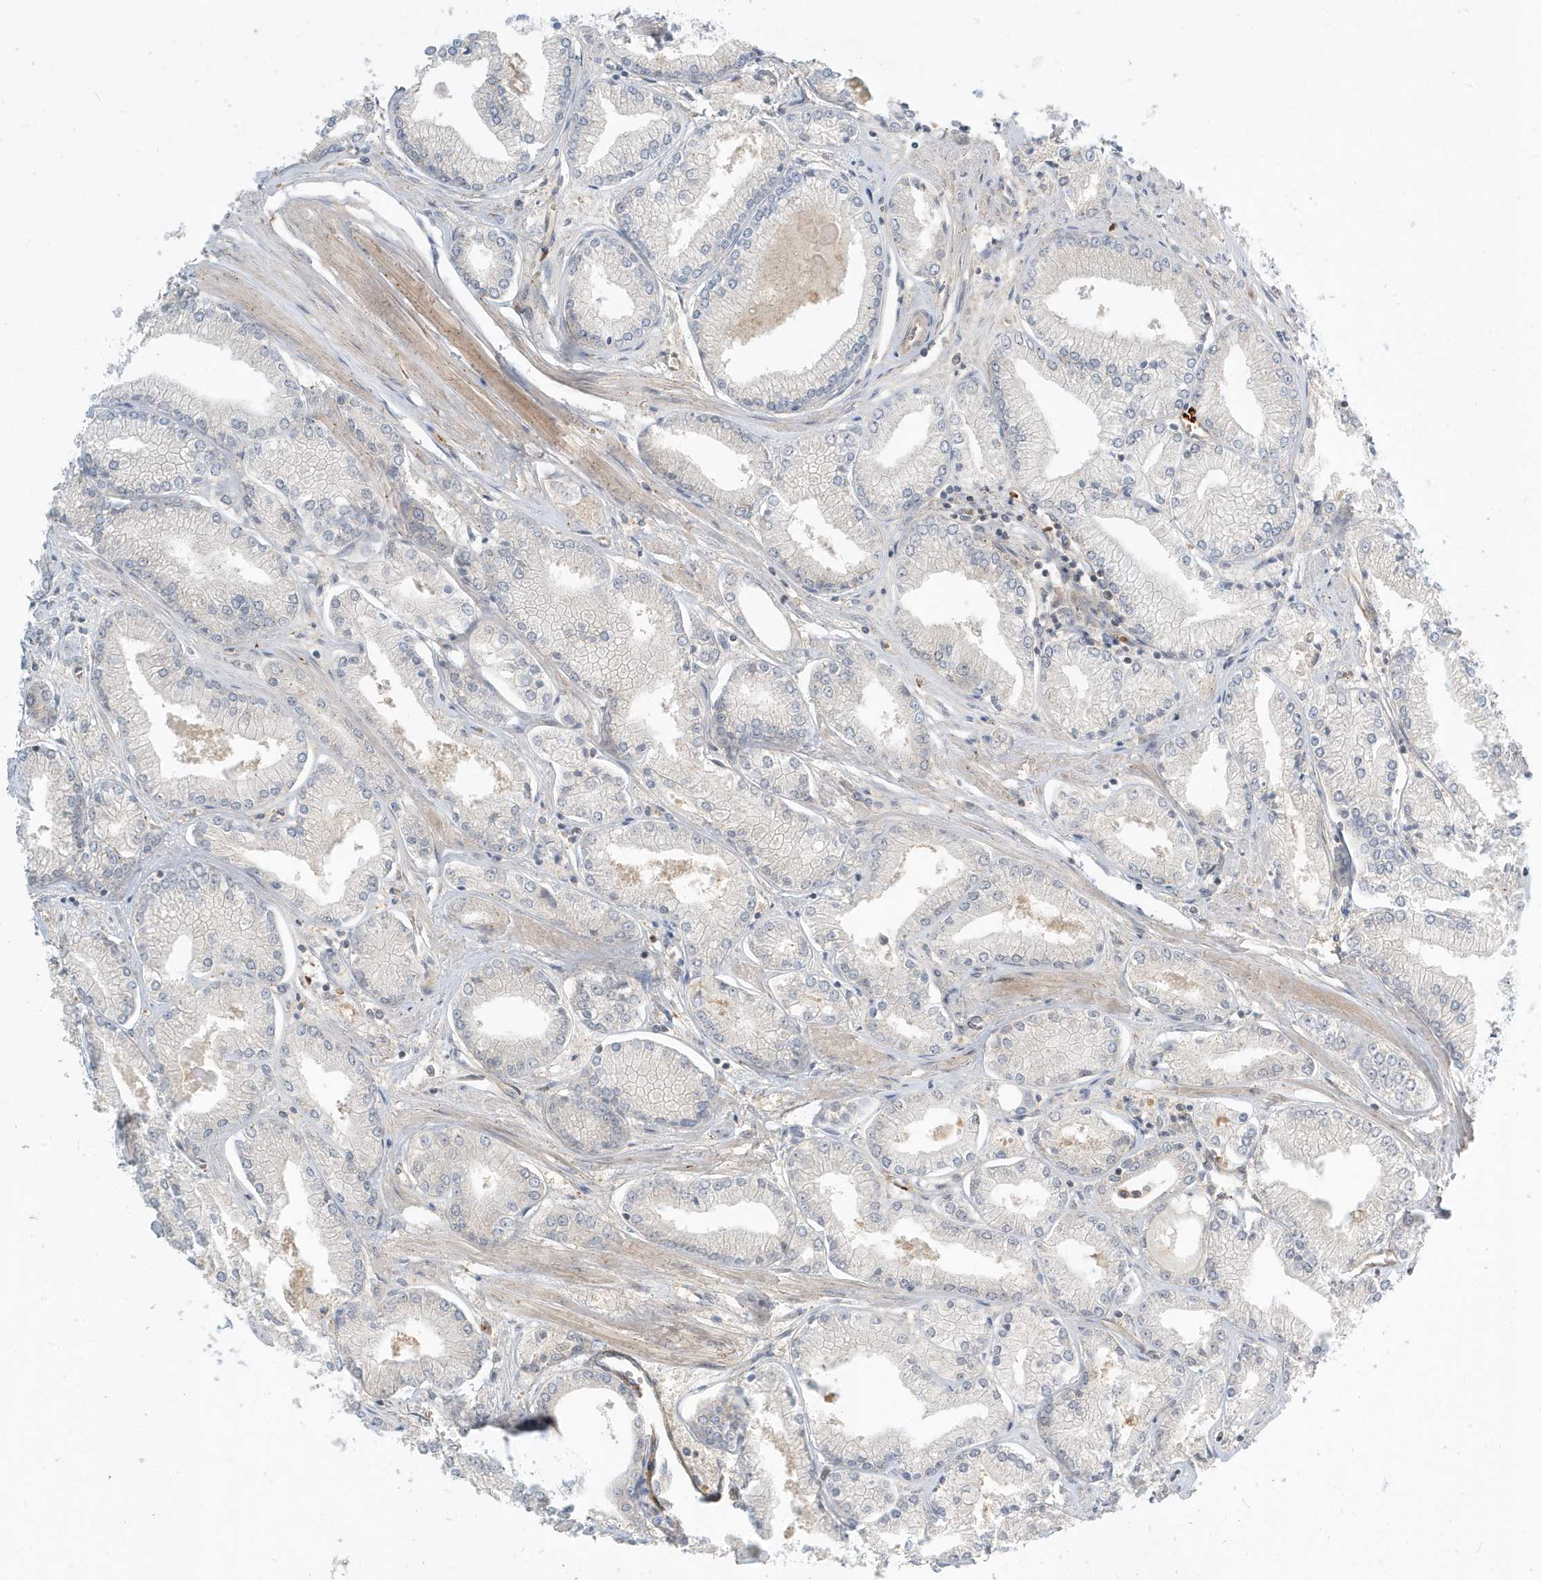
{"staining": {"intensity": "negative", "quantity": "none", "location": "none"}, "tissue": "prostate cancer", "cell_type": "Tumor cells", "image_type": "cancer", "snomed": [{"axis": "morphology", "description": "Adenocarcinoma, Low grade"}, {"axis": "topography", "description": "Prostate"}], "caption": "Tumor cells show no significant protein staining in prostate adenocarcinoma (low-grade).", "gene": "FYCO1", "patient": {"sex": "male", "age": 60}}